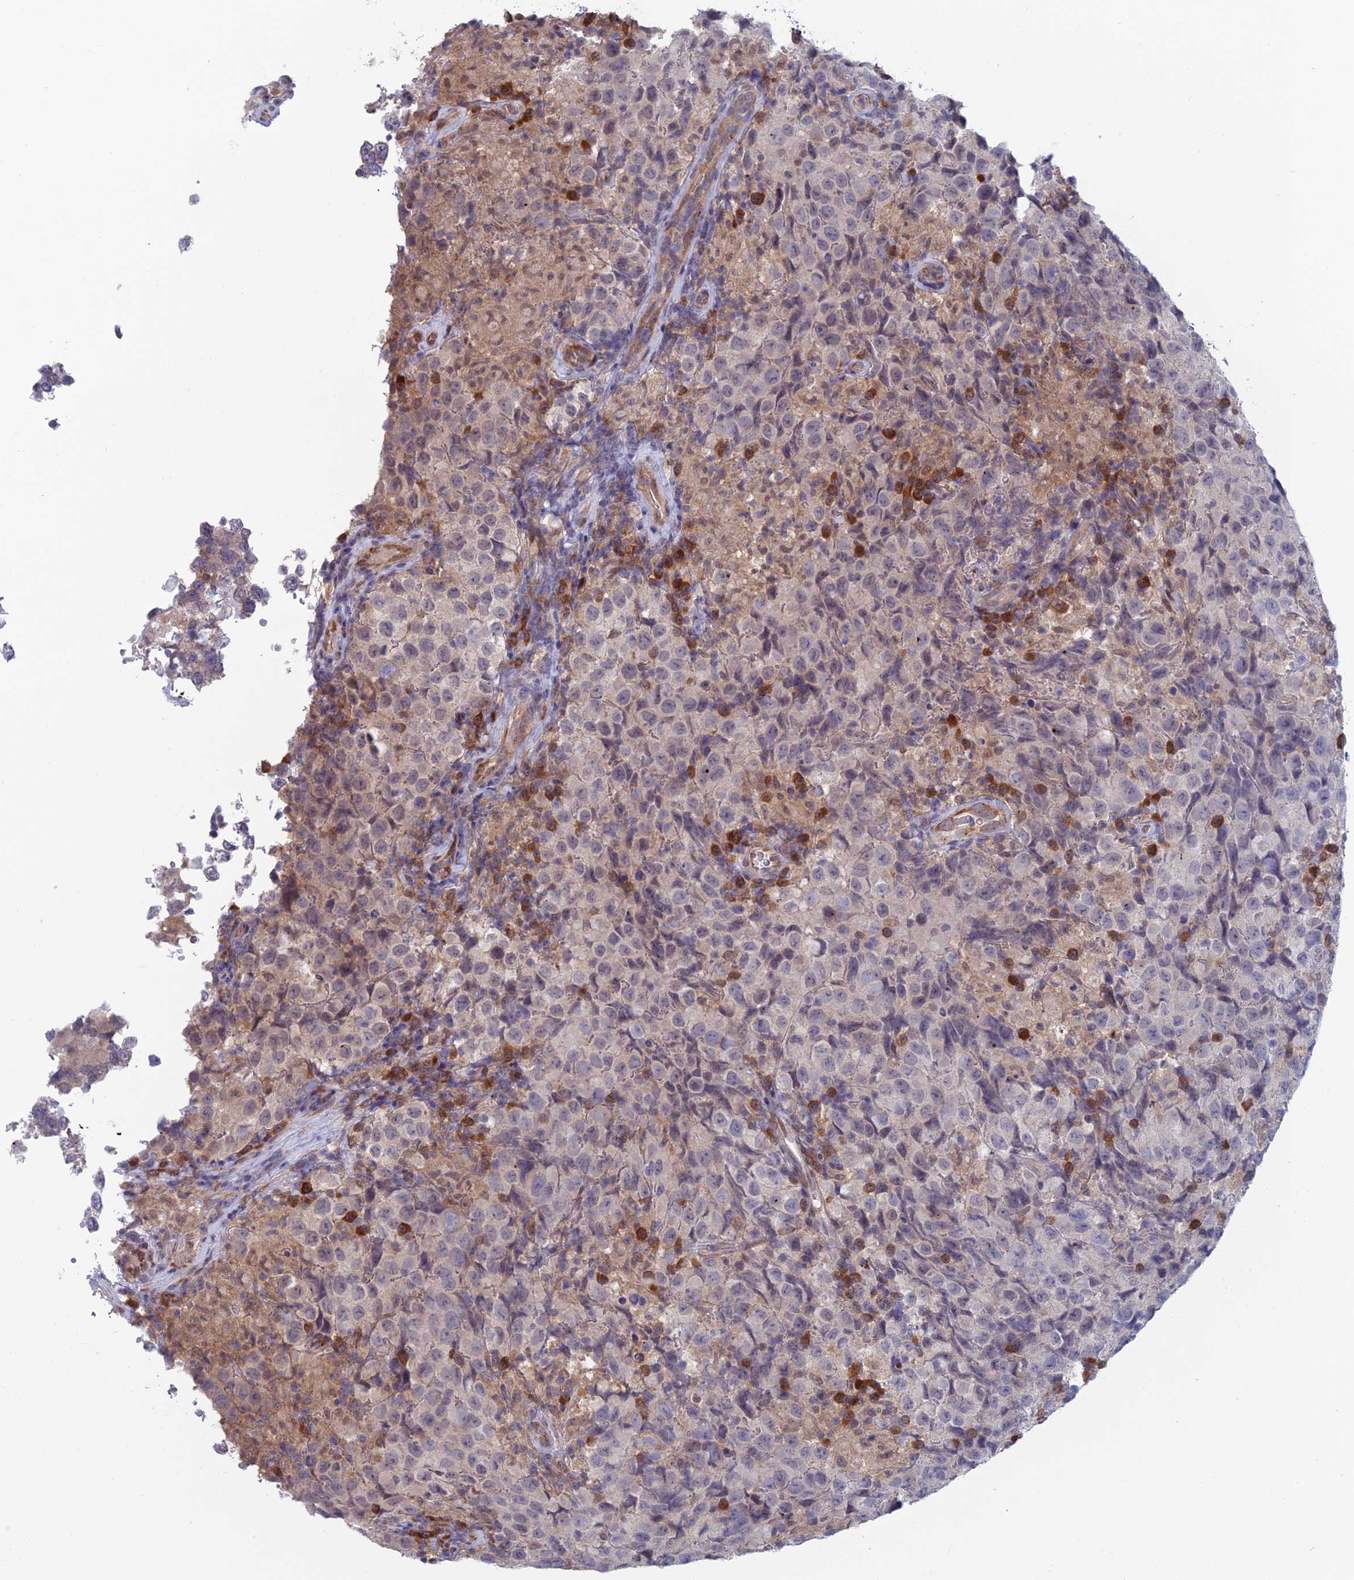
{"staining": {"intensity": "negative", "quantity": "none", "location": "none"}, "tissue": "testis cancer", "cell_type": "Tumor cells", "image_type": "cancer", "snomed": [{"axis": "morphology", "description": "Seminoma, NOS"}, {"axis": "morphology", "description": "Carcinoma, Embryonal, NOS"}, {"axis": "topography", "description": "Testis"}], "caption": "Testis cancer (embryonal carcinoma) stained for a protein using immunohistochemistry (IHC) reveals no positivity tumor cells.", "gene": "SRA1", "patient": {"sex": "male", "age": 41}}